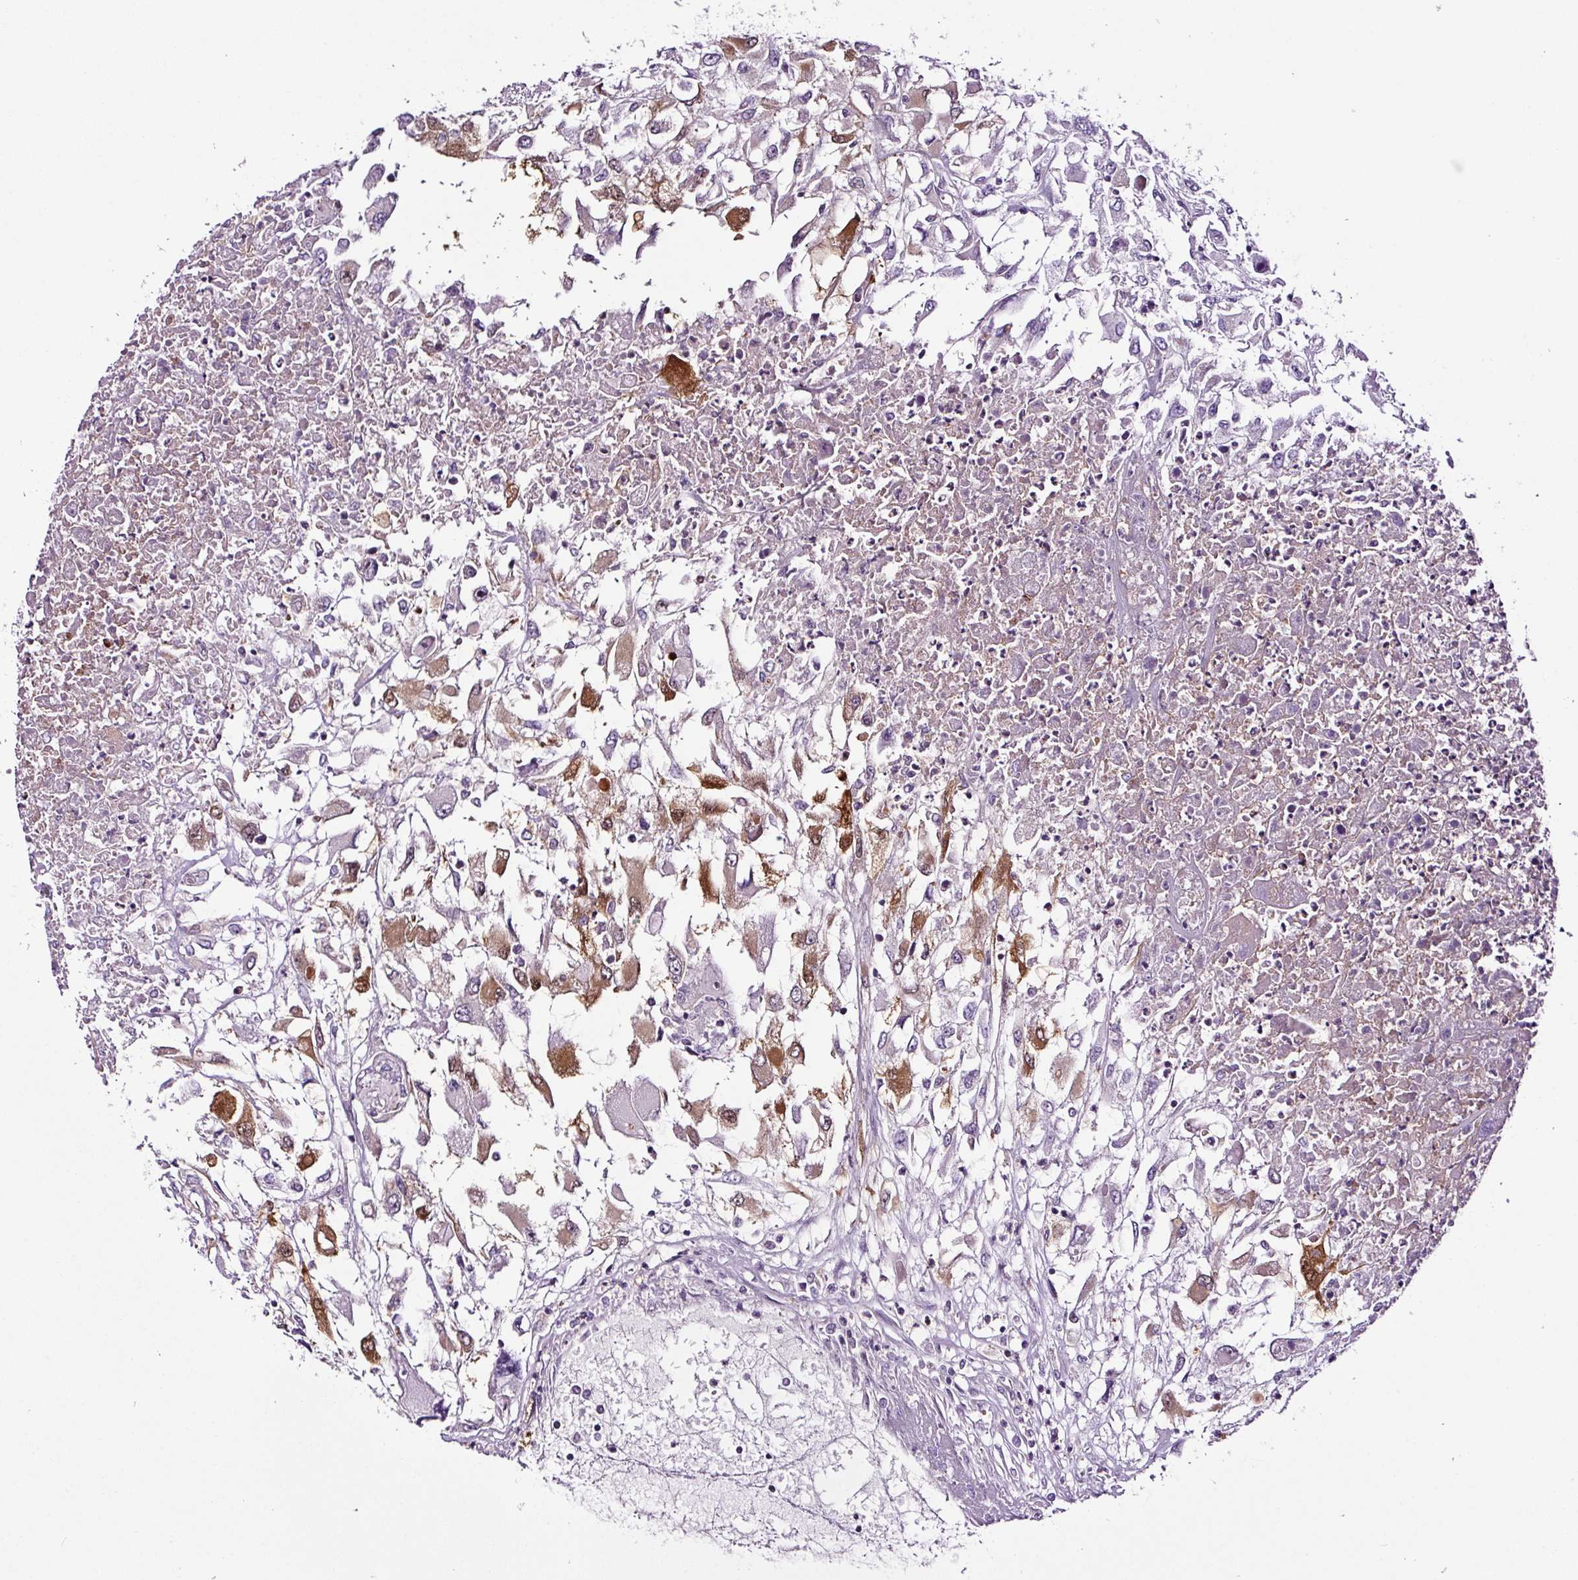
{"staining": {"intensity": "strong", "quantity": "<25%", "location": "cytoplasmic/membranous,nuclear"}, "tissue": "renal cancer", "cell_type": "Tumor cells", "image_type": "cancer", "snomed": [{"axis": "morphology", "description": "Adenocarcinoma, NOS"}, {"axis": "topography", "description": "Kidney"}], "caption": "Immunohistochemical staining of renal adenocarcinoma reveals medium levels of strong cytoplasmic/membranous and nuclear expression in about <25% of tumor cells. The staining was performed using DAB (3,3'-diaminobenzidine), with brown indicating positive protein expression. Nuclei are stained blue with hematoxylin.", "gene": "TAFA3", "patient": {"sex": "female", "age": 52}}